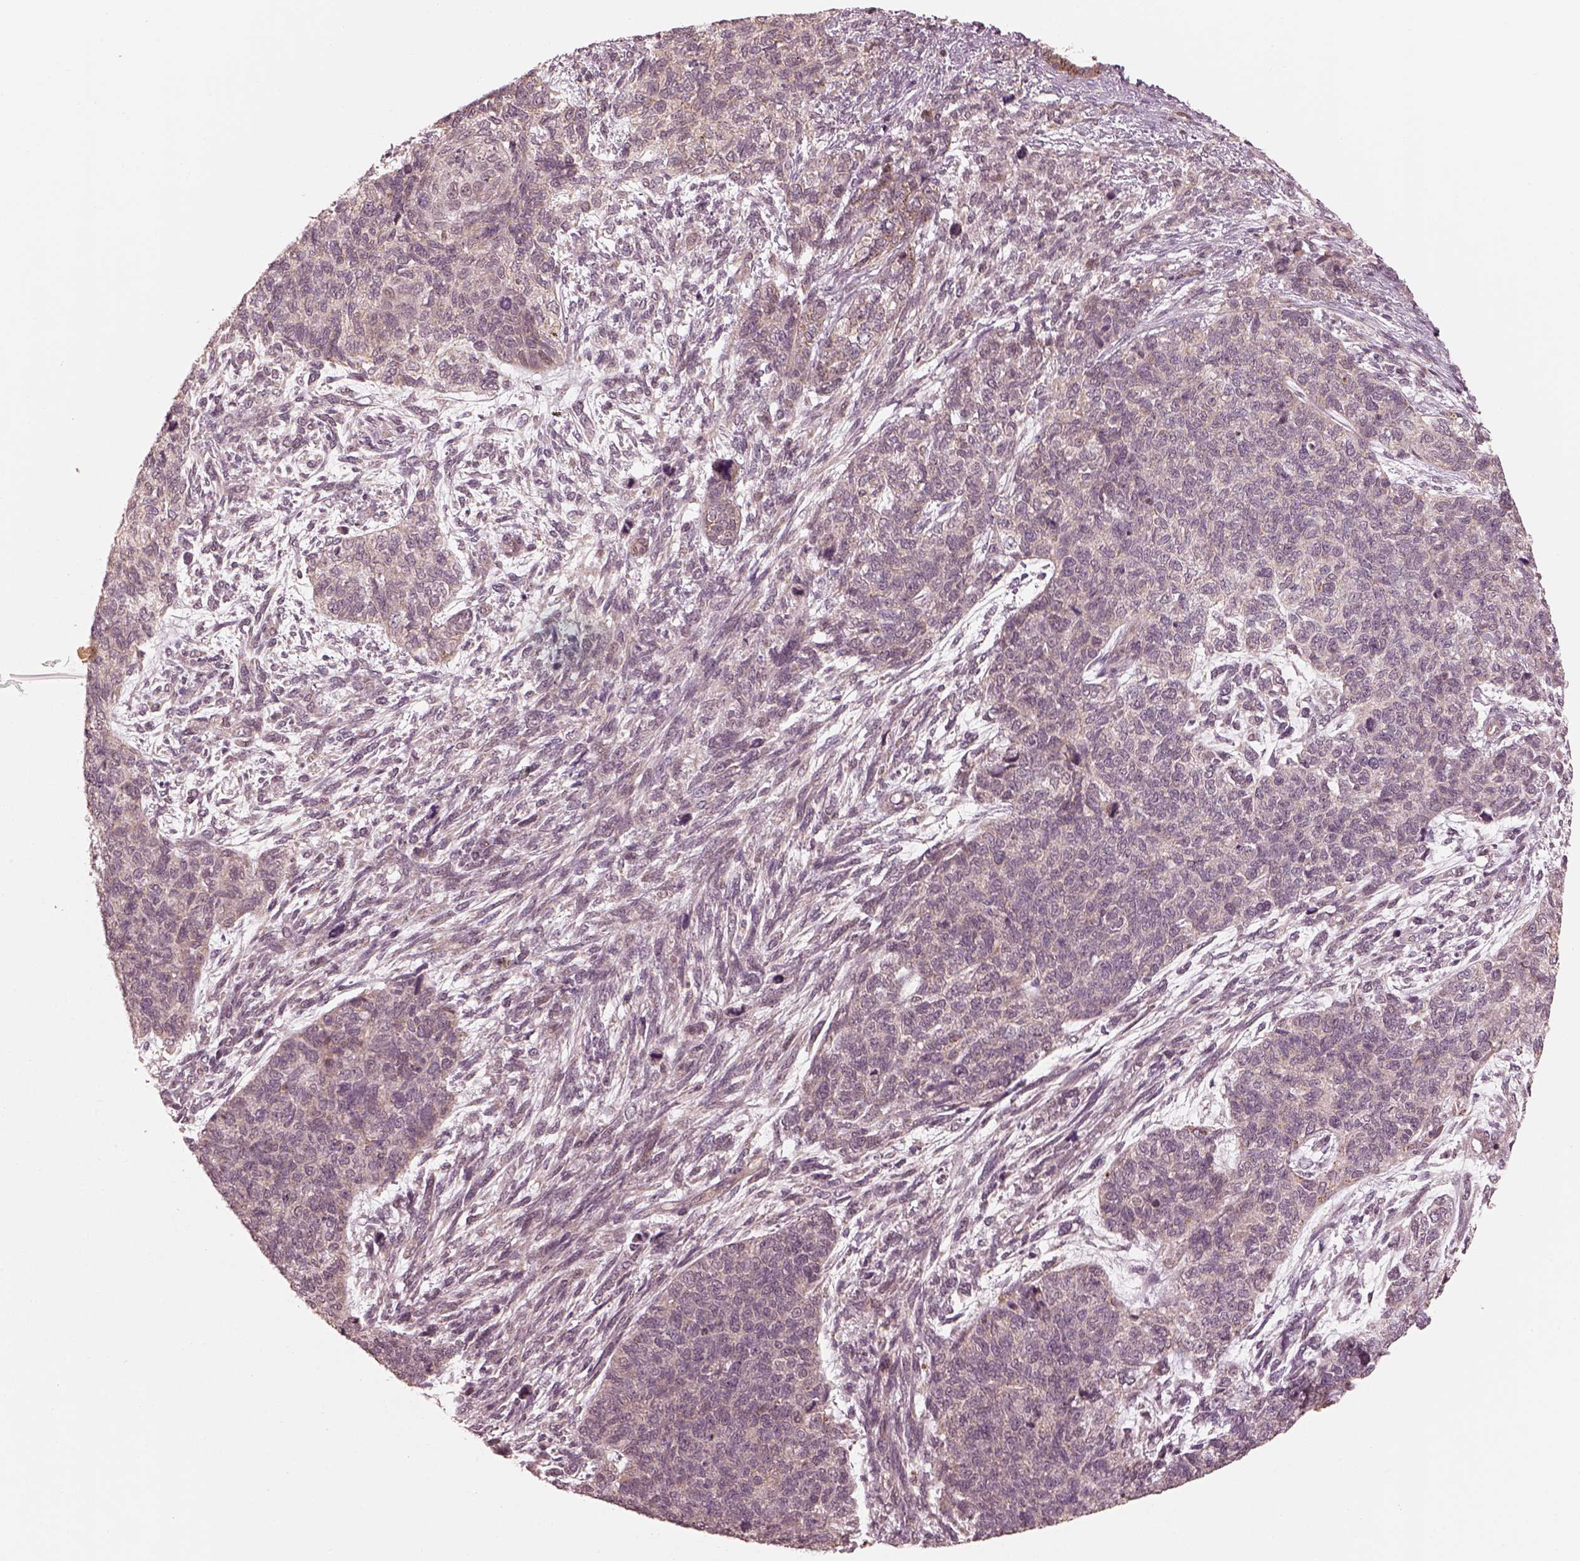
{"staining": {"intensity": "negative", "quantity": "none", "location": "none"}, "tissue": "cervical cancer", "cell_type": "Tumor cells", "image_type": "cancer", "snomed": [{"axis": "morphology", "description": "Squamous cell carcinoma, NOS"}, {"axis": "topography", "description": "Cervix"}], "caption": "DAB (3,3'-diaminobenzidine) immunohistochemical staining of human cervical squamous cell carcinoma shows no significant positivity in tumor cells.", "gene": "SLC25A46", "patient": {"sex": "female", "age": 63}}